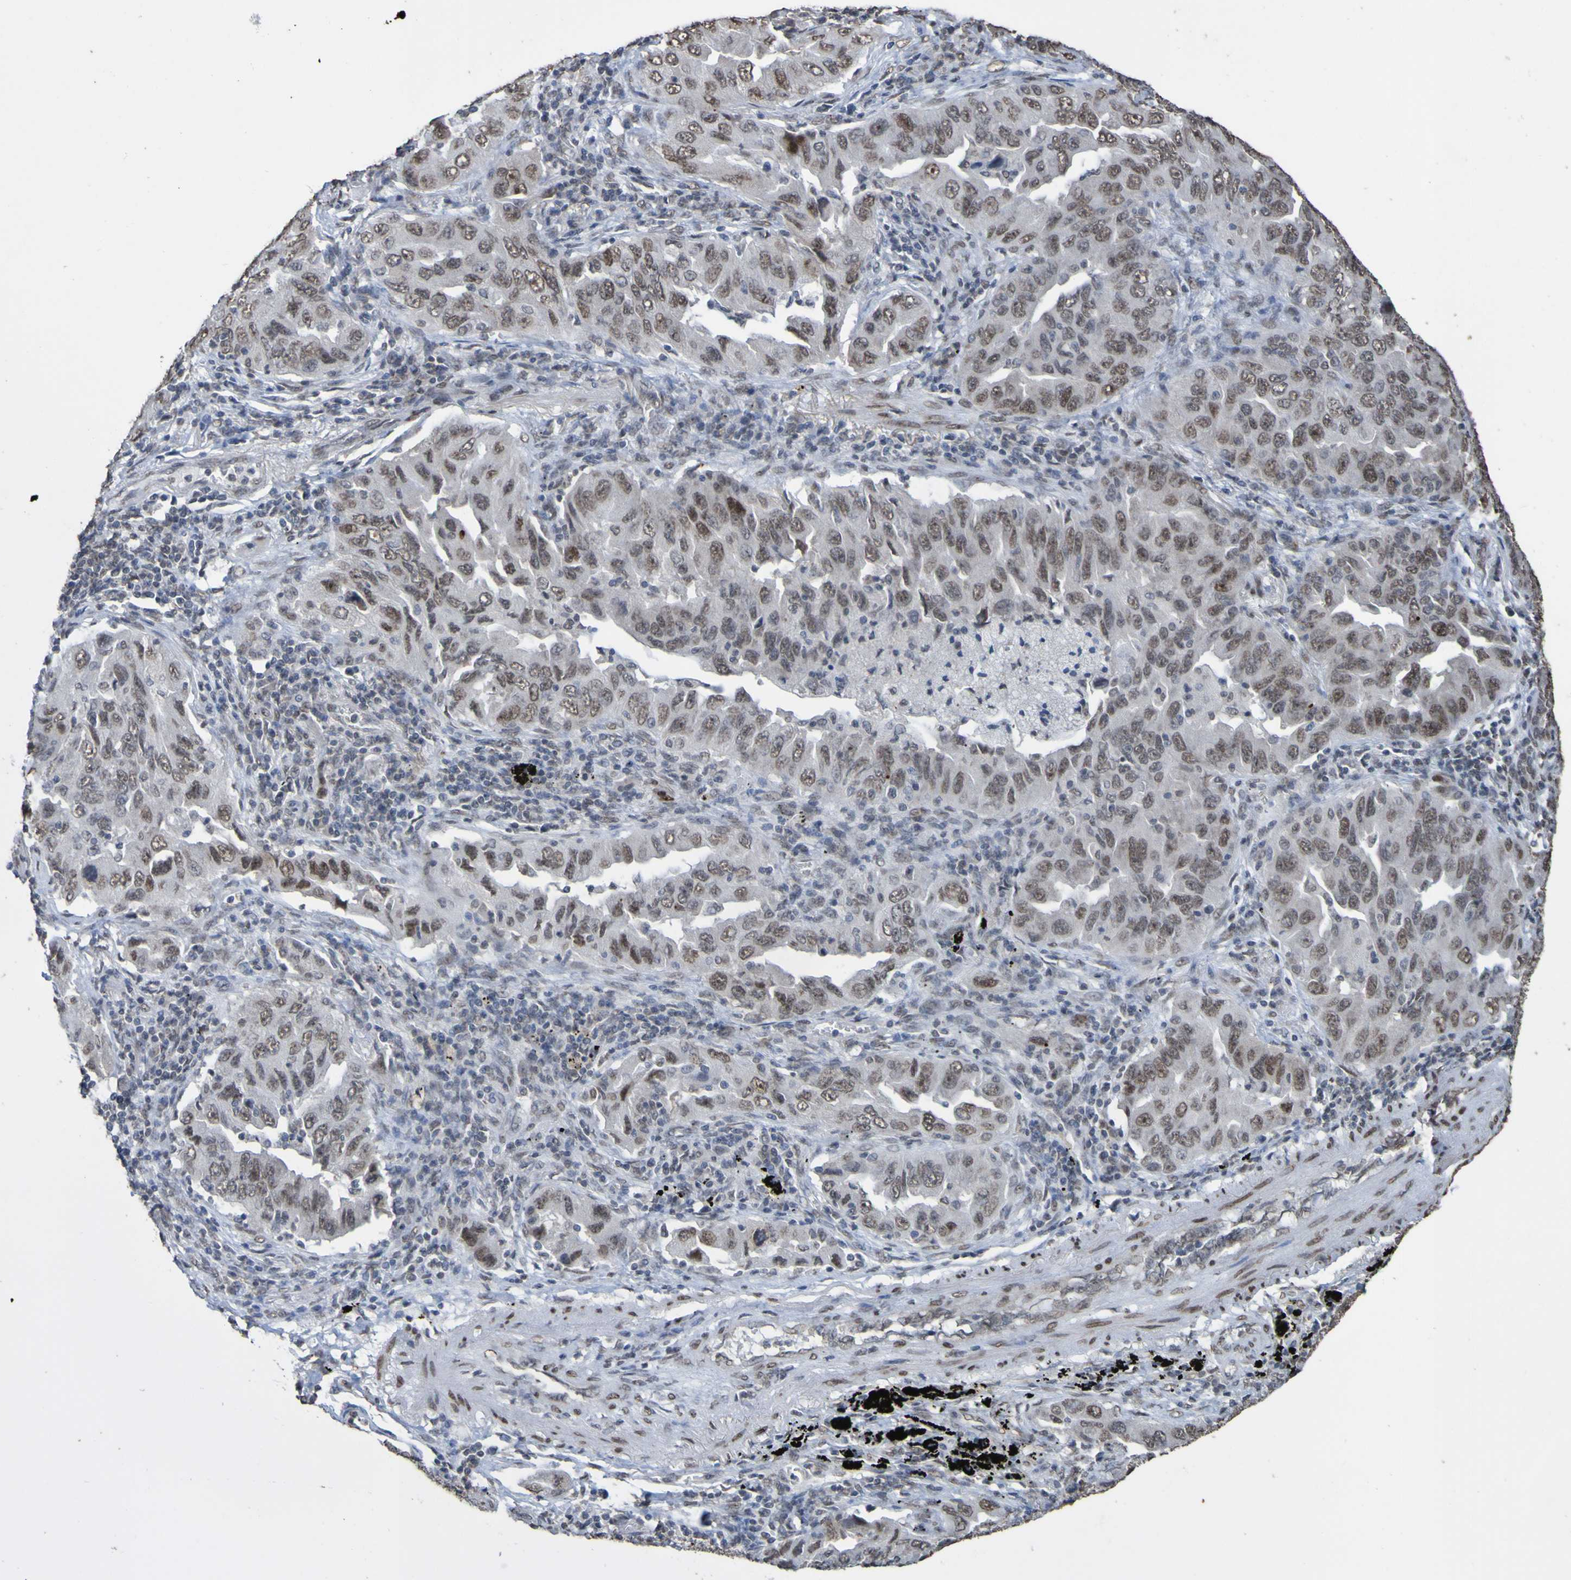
{"staining": {"intensity": "weak", "quantity": ">75%", "location": "nuclear"}, "tissue": "lung cancer", "cell_type": "Tumor cells", "image_type": "cancer", "snomed": [{"axis": "morphology", "description": "Adenocarcinoma, NOS"}, {"axis": "topography", "description": "Lung"}], "caption": "Immunohistochemistry (DAB (3,3'-diaminobenzidine)) staining of lung cancer (adenocarcinoma) shows weak nuclear protein positivity in approximately >75% of tumor cells.", "gene": "ALKBH2", "patient": {"sex": "female", "age": 65}}